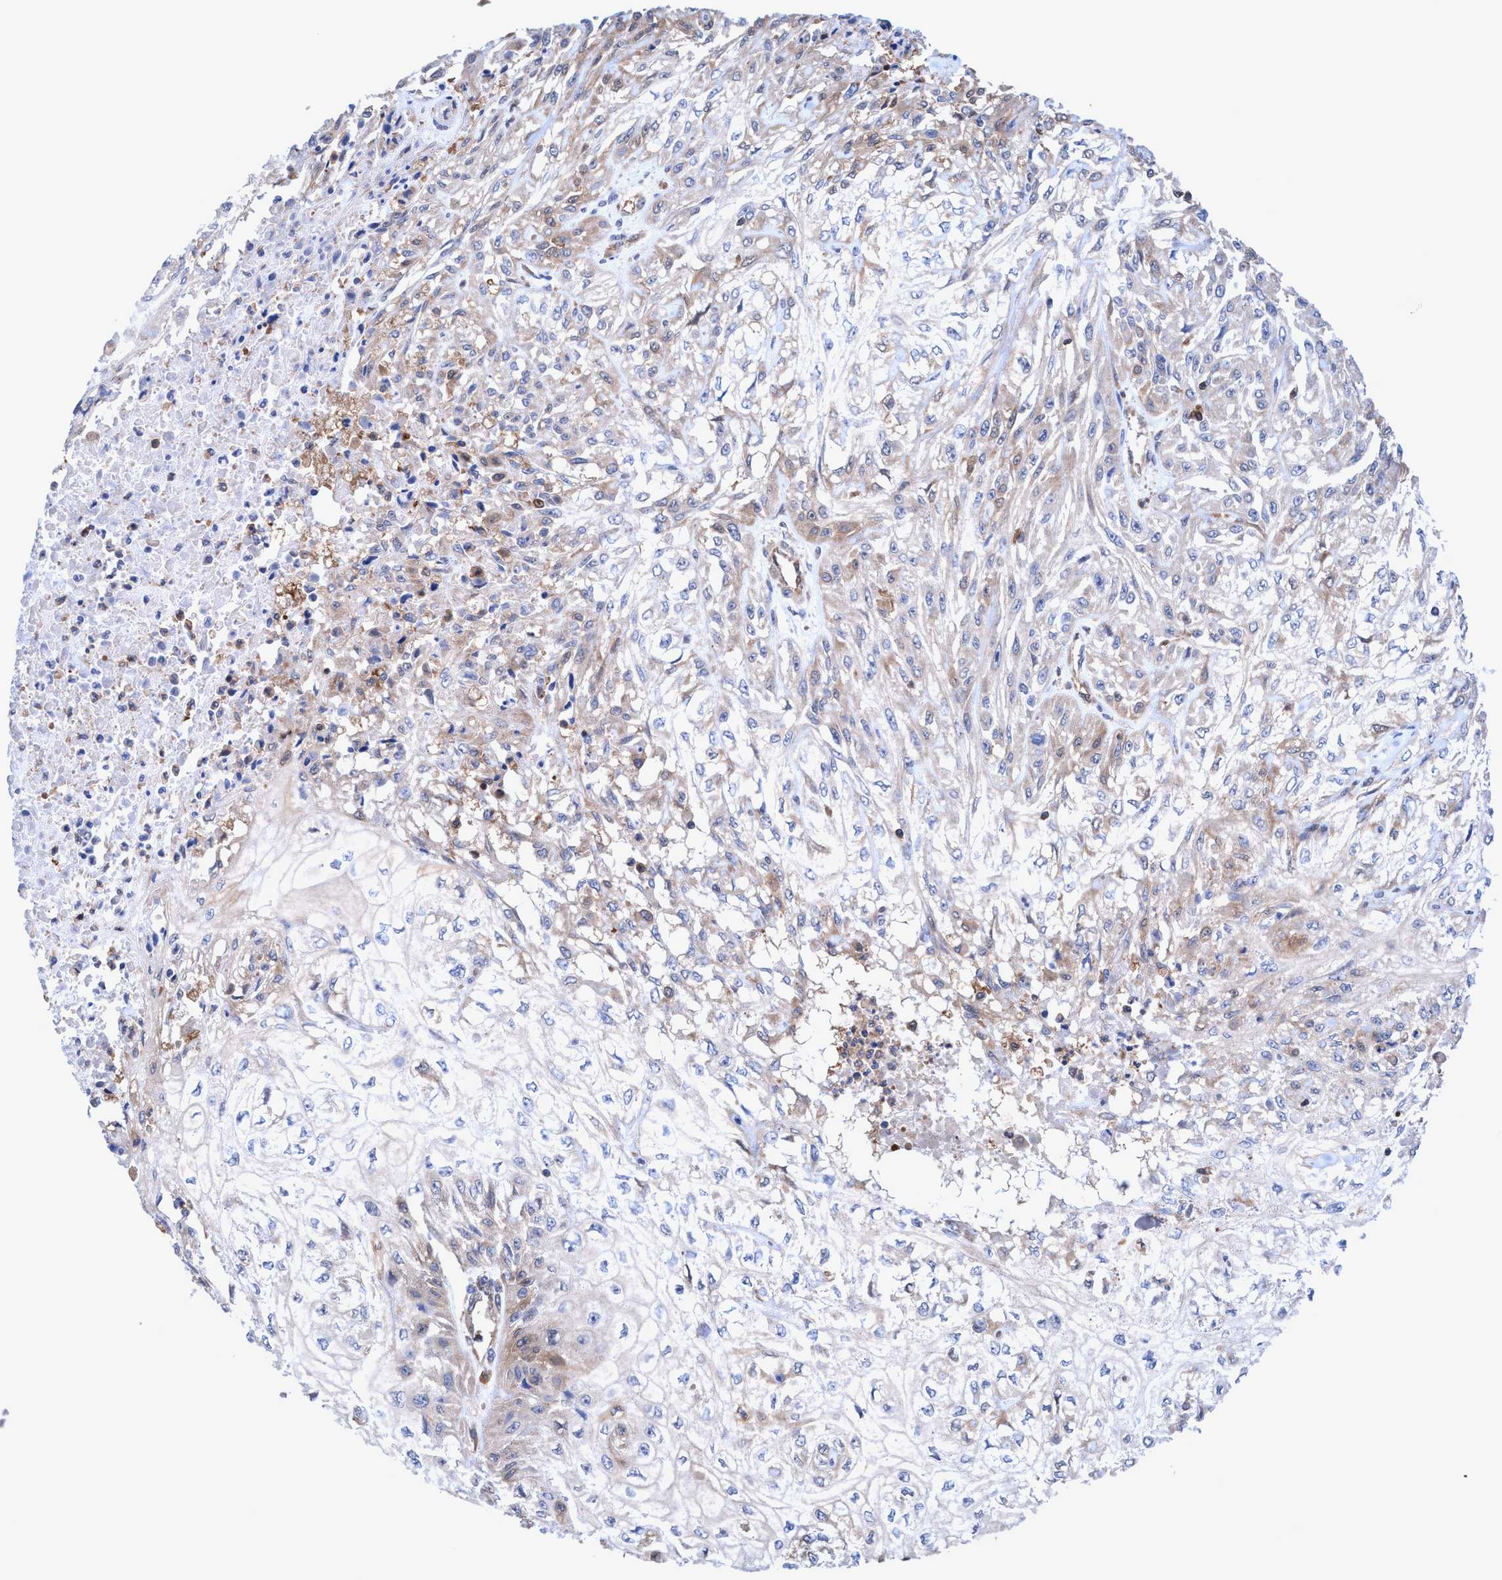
{"staining": {"intensity": "weak", "quantity": "25%-75%", "location": "cytoplasmic/membranous"}, "tissue": "skin cancer", "cell_type": "Tumor cells", "image_type": "cancer", "snomed": [{"axis": "morphology", "description": "Squamous cell carcinoma, NOS"}, {"axis": "morphology", "description": "Squamous cell carcinoma, metastatic, NOS"}, {"axis": "topography", "description": "Skin"}, {"axis": "topography", "description": "Lymph node"}], "caption": "A high-resolution micrograph shows immunohistochemistry staining of squamous cell carcinoma (skin), which exhibits weak cytoplasmic/membranous staining in approximately 25%-75% of tumor cells.", "gene": "GLOD4", "patient": {"sex": "male", "age": 75}}